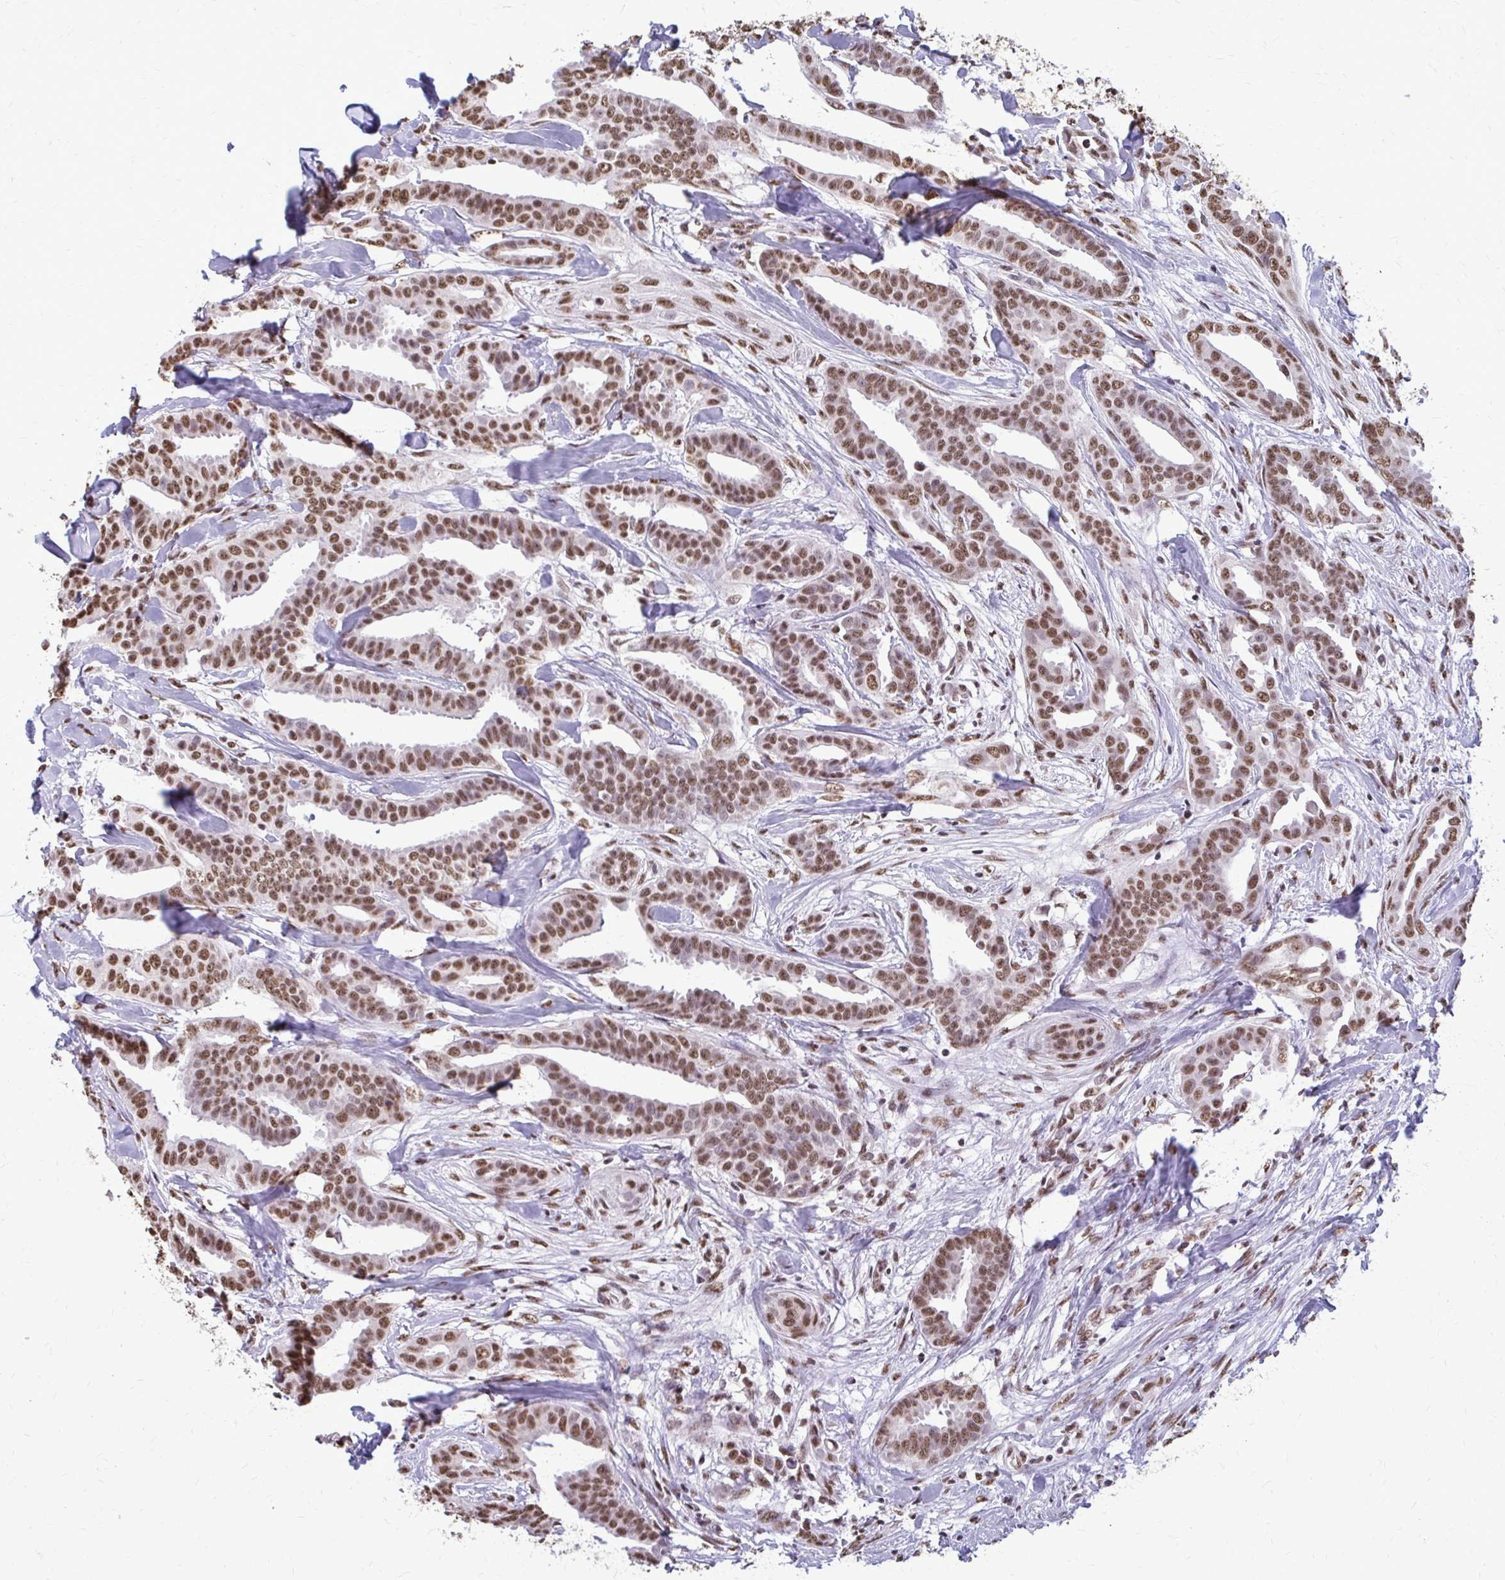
{"staining": {"intensity": "moderate", "quantity": ">75%", "location": "nuclear"}, "tissue": "breast cancer", "cell_type": "Tumor cells", "image_type": "cancer", "snomed": [{"axis": "morphology", "description": "Duct carcinoma"}, {"axis": "topography", "description": "Breast"}], "caption": "Breast infiltrating ductal carcinoma was stained to show a protein in brown. There is medium levels of moderate nuclear staining in about >75% of tumor cells. (DAB = brown stain, brightfield microscopy at high magnification).", "gene": "SNRPA", "patient": {"sex": "female", "age": 45}}